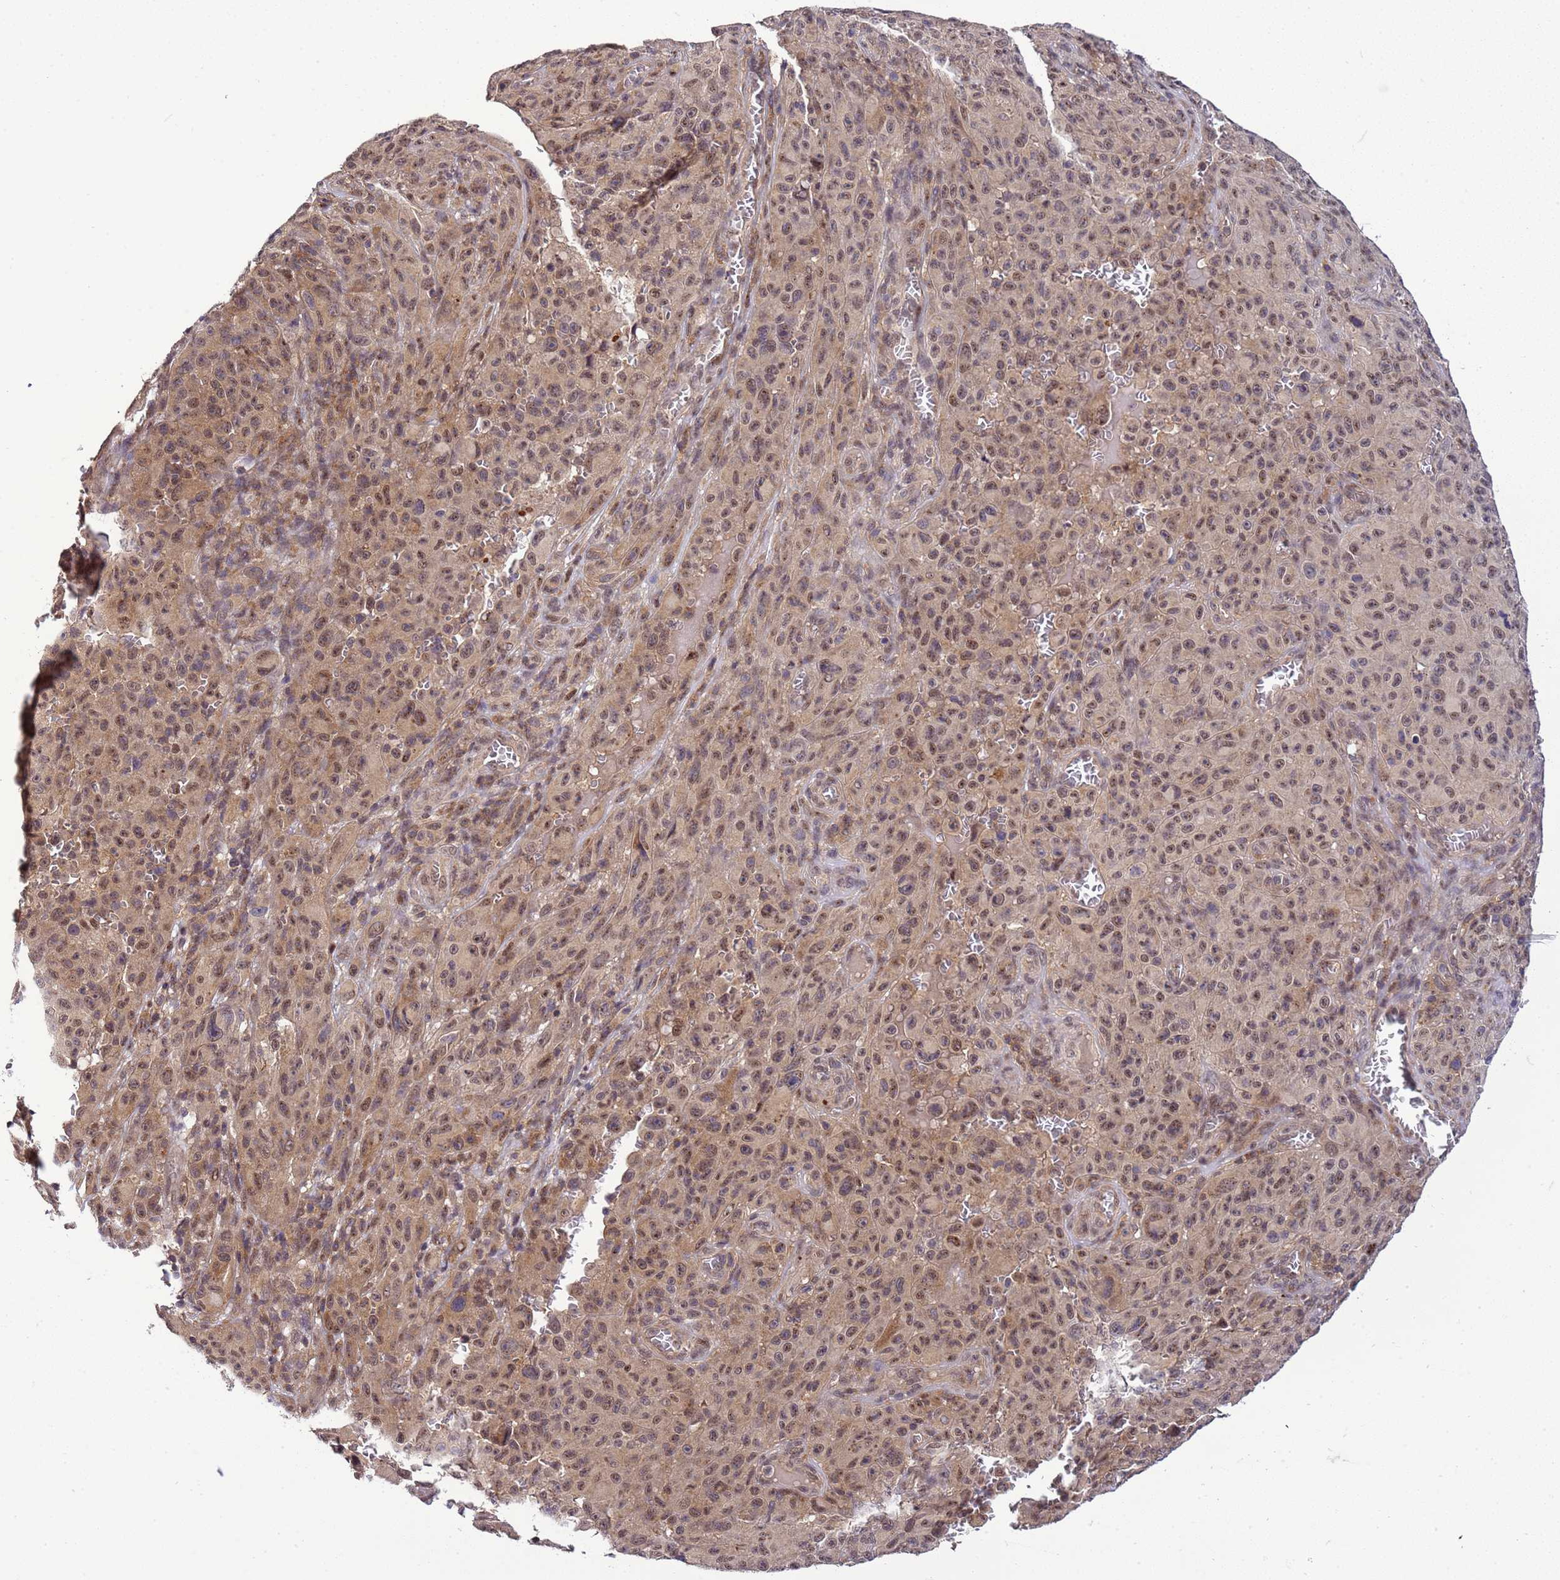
{"staining": {"intensity": "moderate", "quantity": ">75%", "location": "cytoplasmic/membranous,nuclear"}, "tissue": "melanoma", "cell_type": "Tumor cells", "image_type": "cancer", "snomed": [{"axis": "morphology", "description": "Malignant melanoma, NOS"}, {"axis": "topography", "description": "Skin"}], "caption": "Immunohistochemistry (IHC) micrograph of neoplastic tissue: human malignant melanoma stained using immunohistochemistry displays medium levels of moderate protein expression localized specifically in the cytoplasmic/membranous and nuclear of tumor cells, appearing as a cytoplasmic/membranous and nuclear brown color.", "gene": "GEN1", "patient": {"sex": "female", "age": 82}}